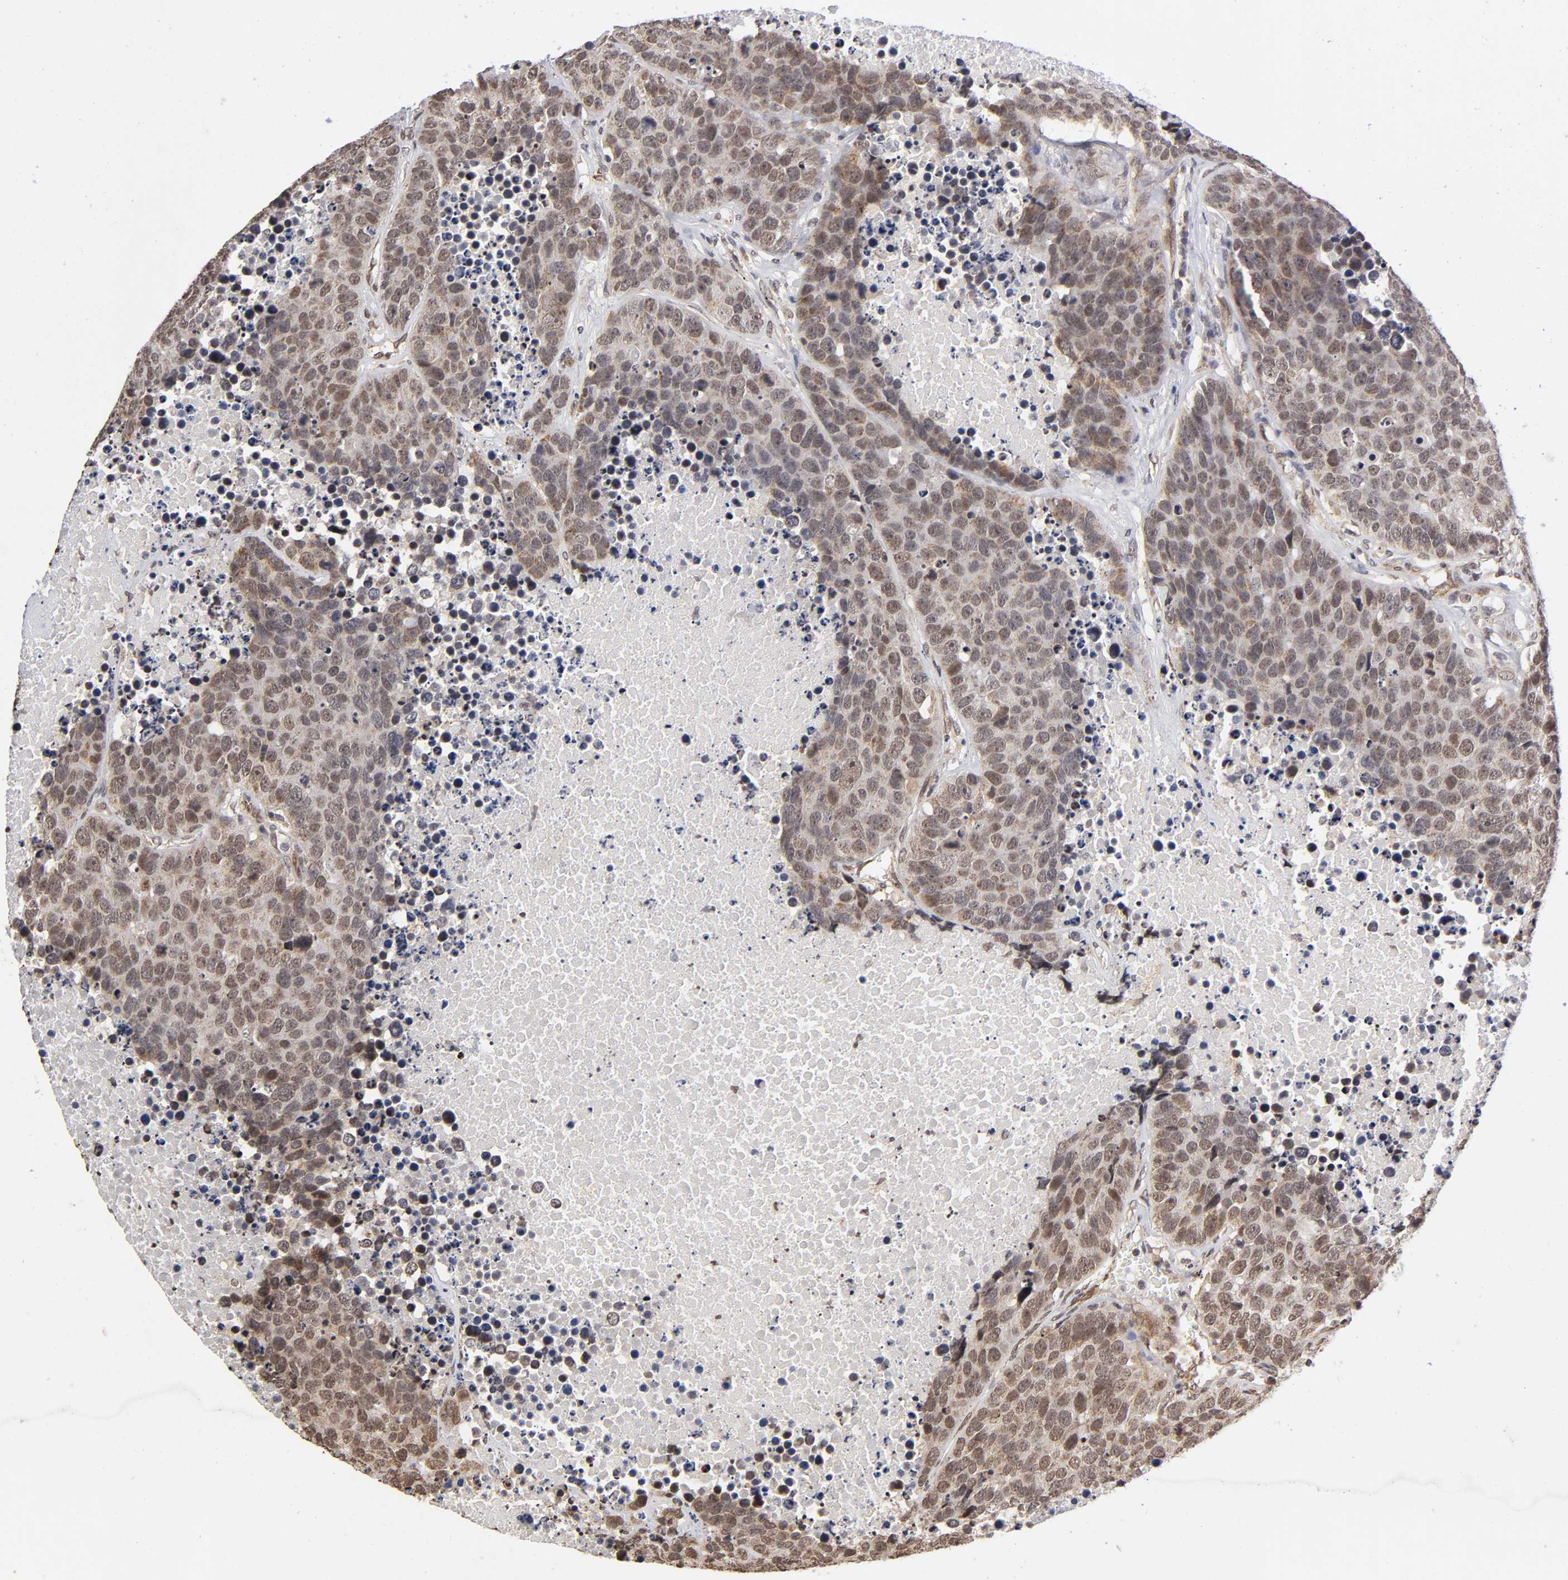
{"staining": {"intensity": "weak", "quantity": ">75%", "location": "cytoplasmic/membranous,nuclear"}, "tissue": "carcinoid", "cell_type": "Tumor cells", "image_type": "cancer", "snomed": [{"axis": "morphology", "description": "Carcinoid, malignant, NOS"}, {"axis": "topography", "description": "Lung"}], "caption": "Weak cytoplasmic/membranous and nuclear protein positivity is identified in about >75% of tumor cells in carcinoid (malignant).", "gene": "MLLT6", "patient": {"sex": "male", "age": 60}}